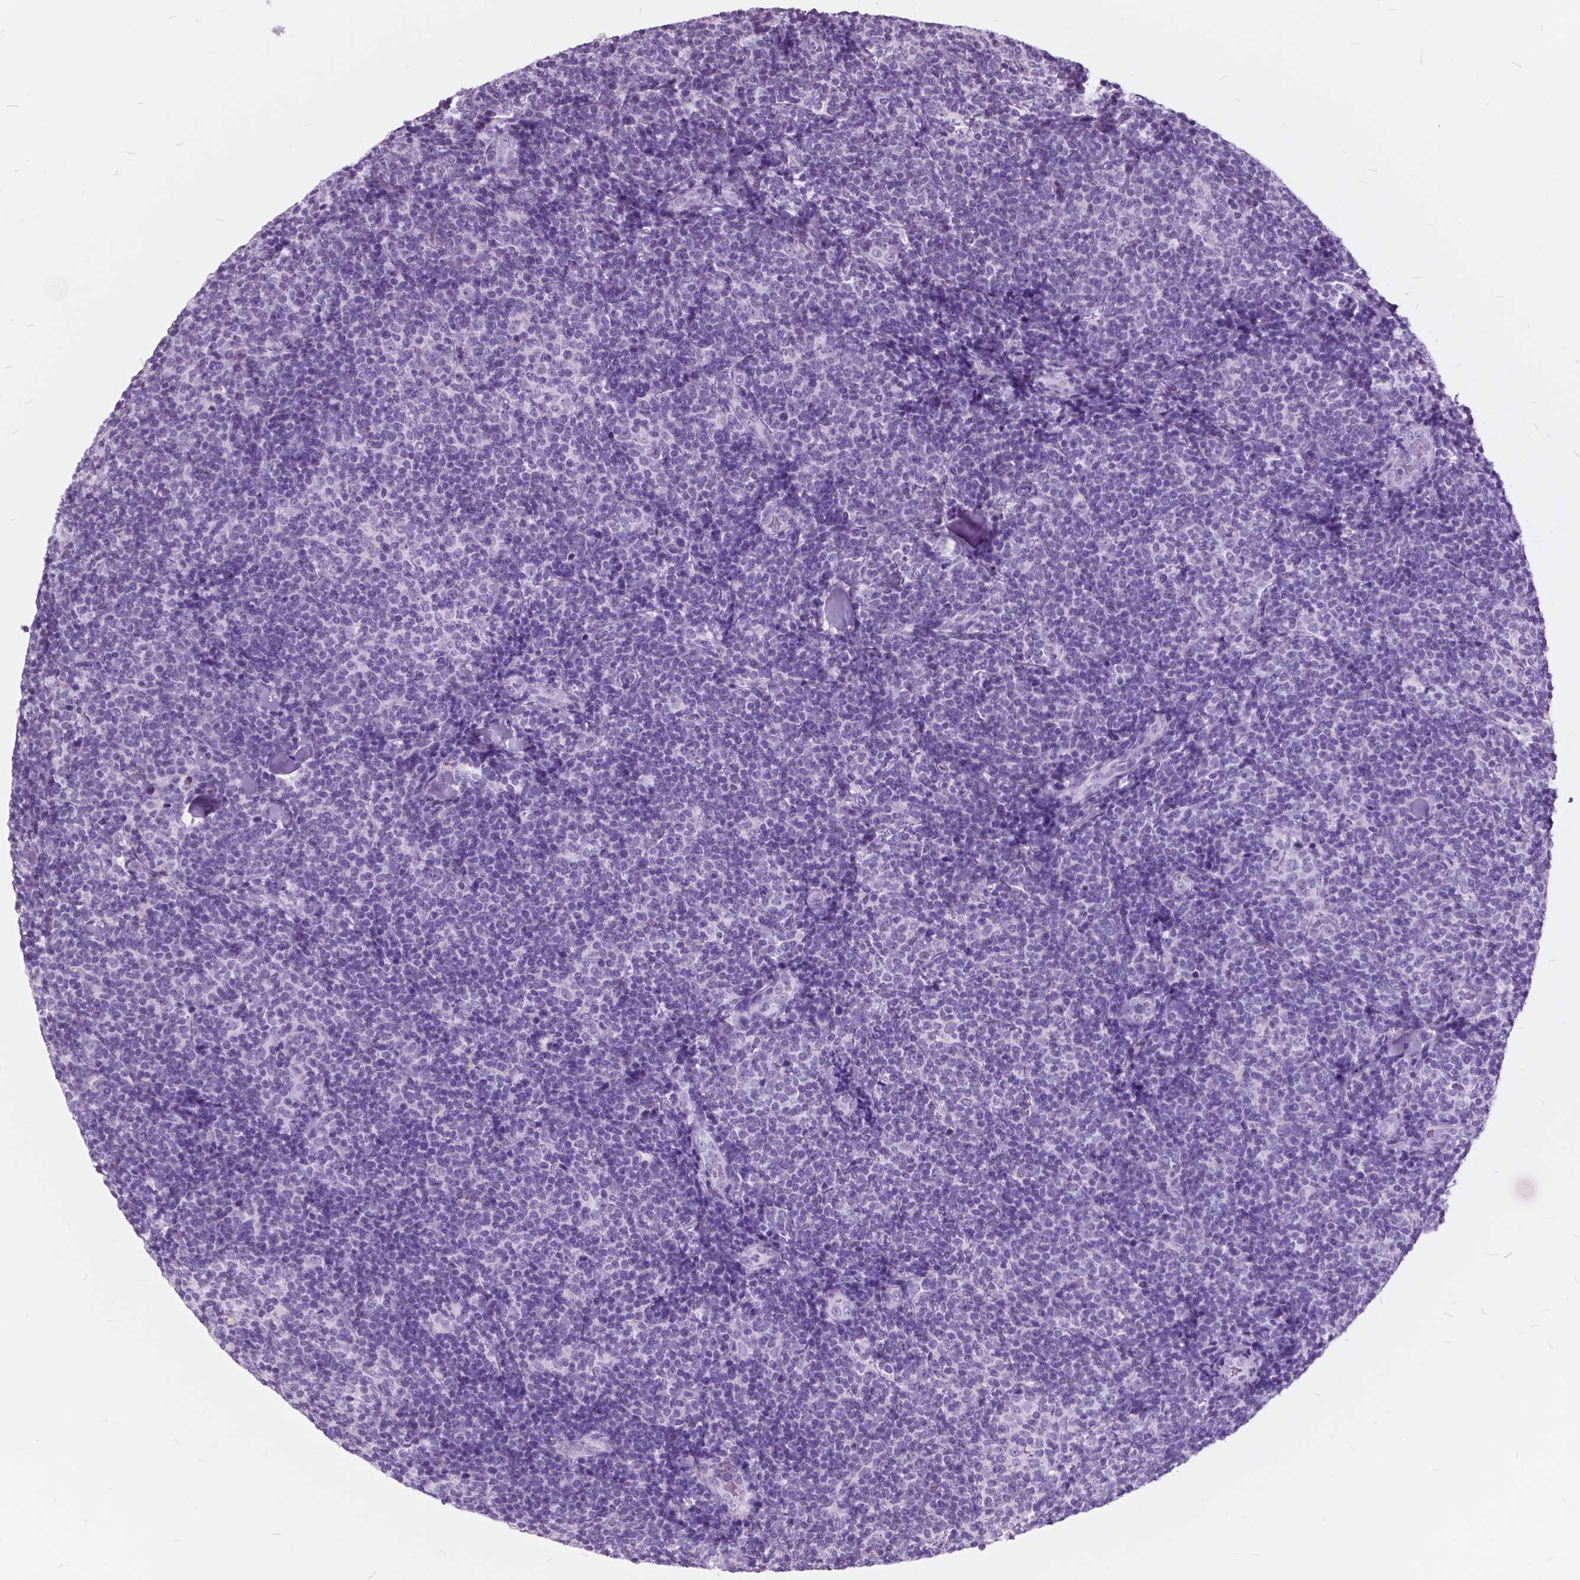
{"staining": {"intensity": "negative", "quantity": "none", "location": "none"}, "tissue": "lymphoma", "cell_type": "Tumor cells", "image_type": "cancer", "snomed": [{"axis": "morphology", "description": "Malignant lymphoma, non-Hodgkin's type, Low grade"}, {"axis": "topography", "description": "Lymph node"}], "caption": "This is an IHC photomicrograph of human lymphoma. There is no expression in tumor cells.", "gene": "GDF9", "patient": {"sex": "female", "age": 56}}